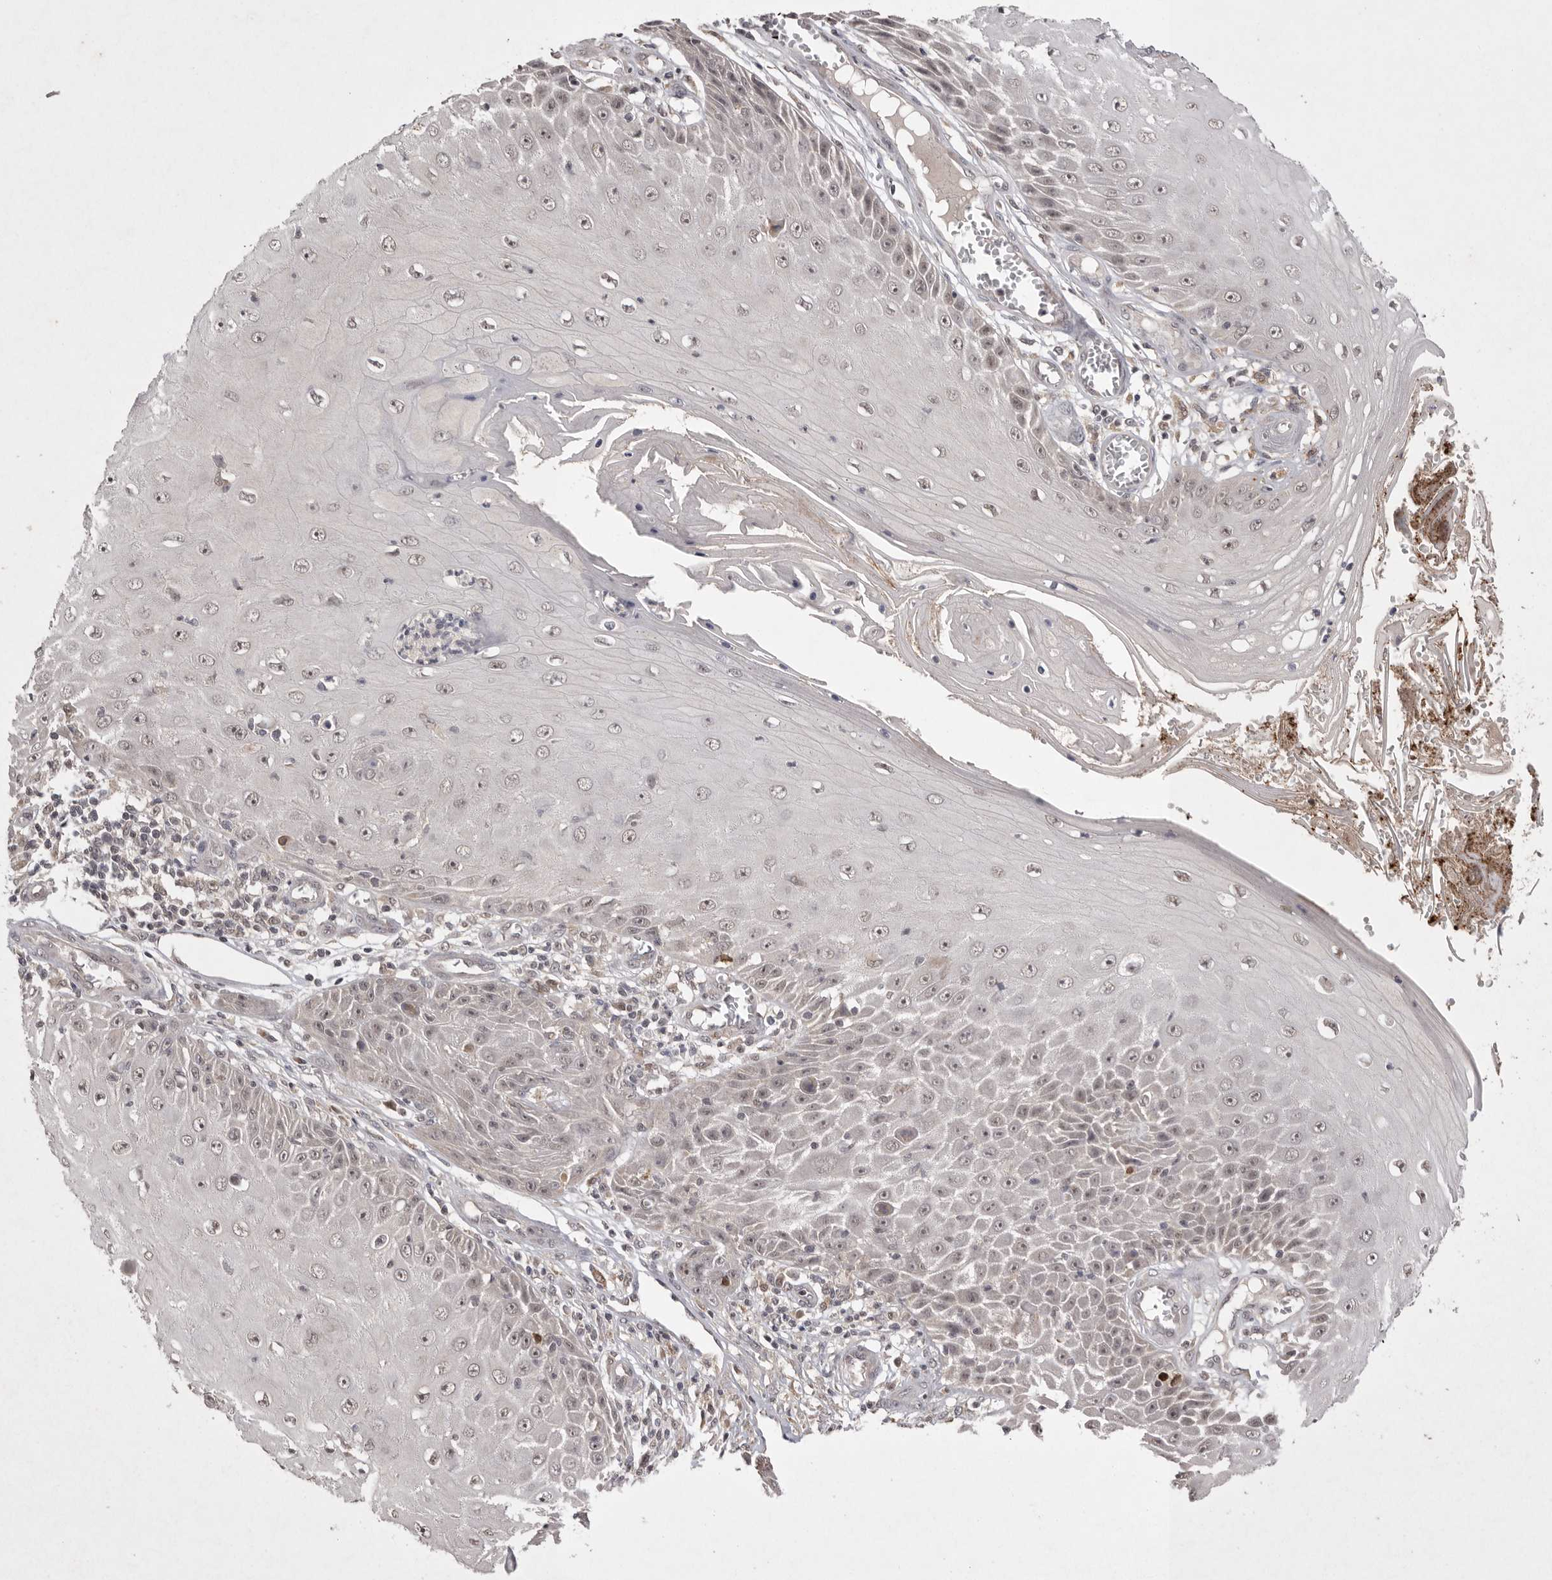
{"staining": {"intensity": "weak", "quantity": ">75%", "location": "nuclear"}, "tissue": "skin cancer", "cell_type": "Tumor cells", "image_type": "cancer", "snomed": [{"axis": "morphology", "description": "Squamous cell carcinoma, NOS"}, {"axis": "topography", "description": "Skin"}], "caption": "DAB (3,3'-diaminobenzidine) immunohistochemical staining of human skin cancer exhibits weak nuclear protein staining in about >75% of tumor cells.", "gene": "HUS1", "patient": {"sex": "female", "age": 73}}